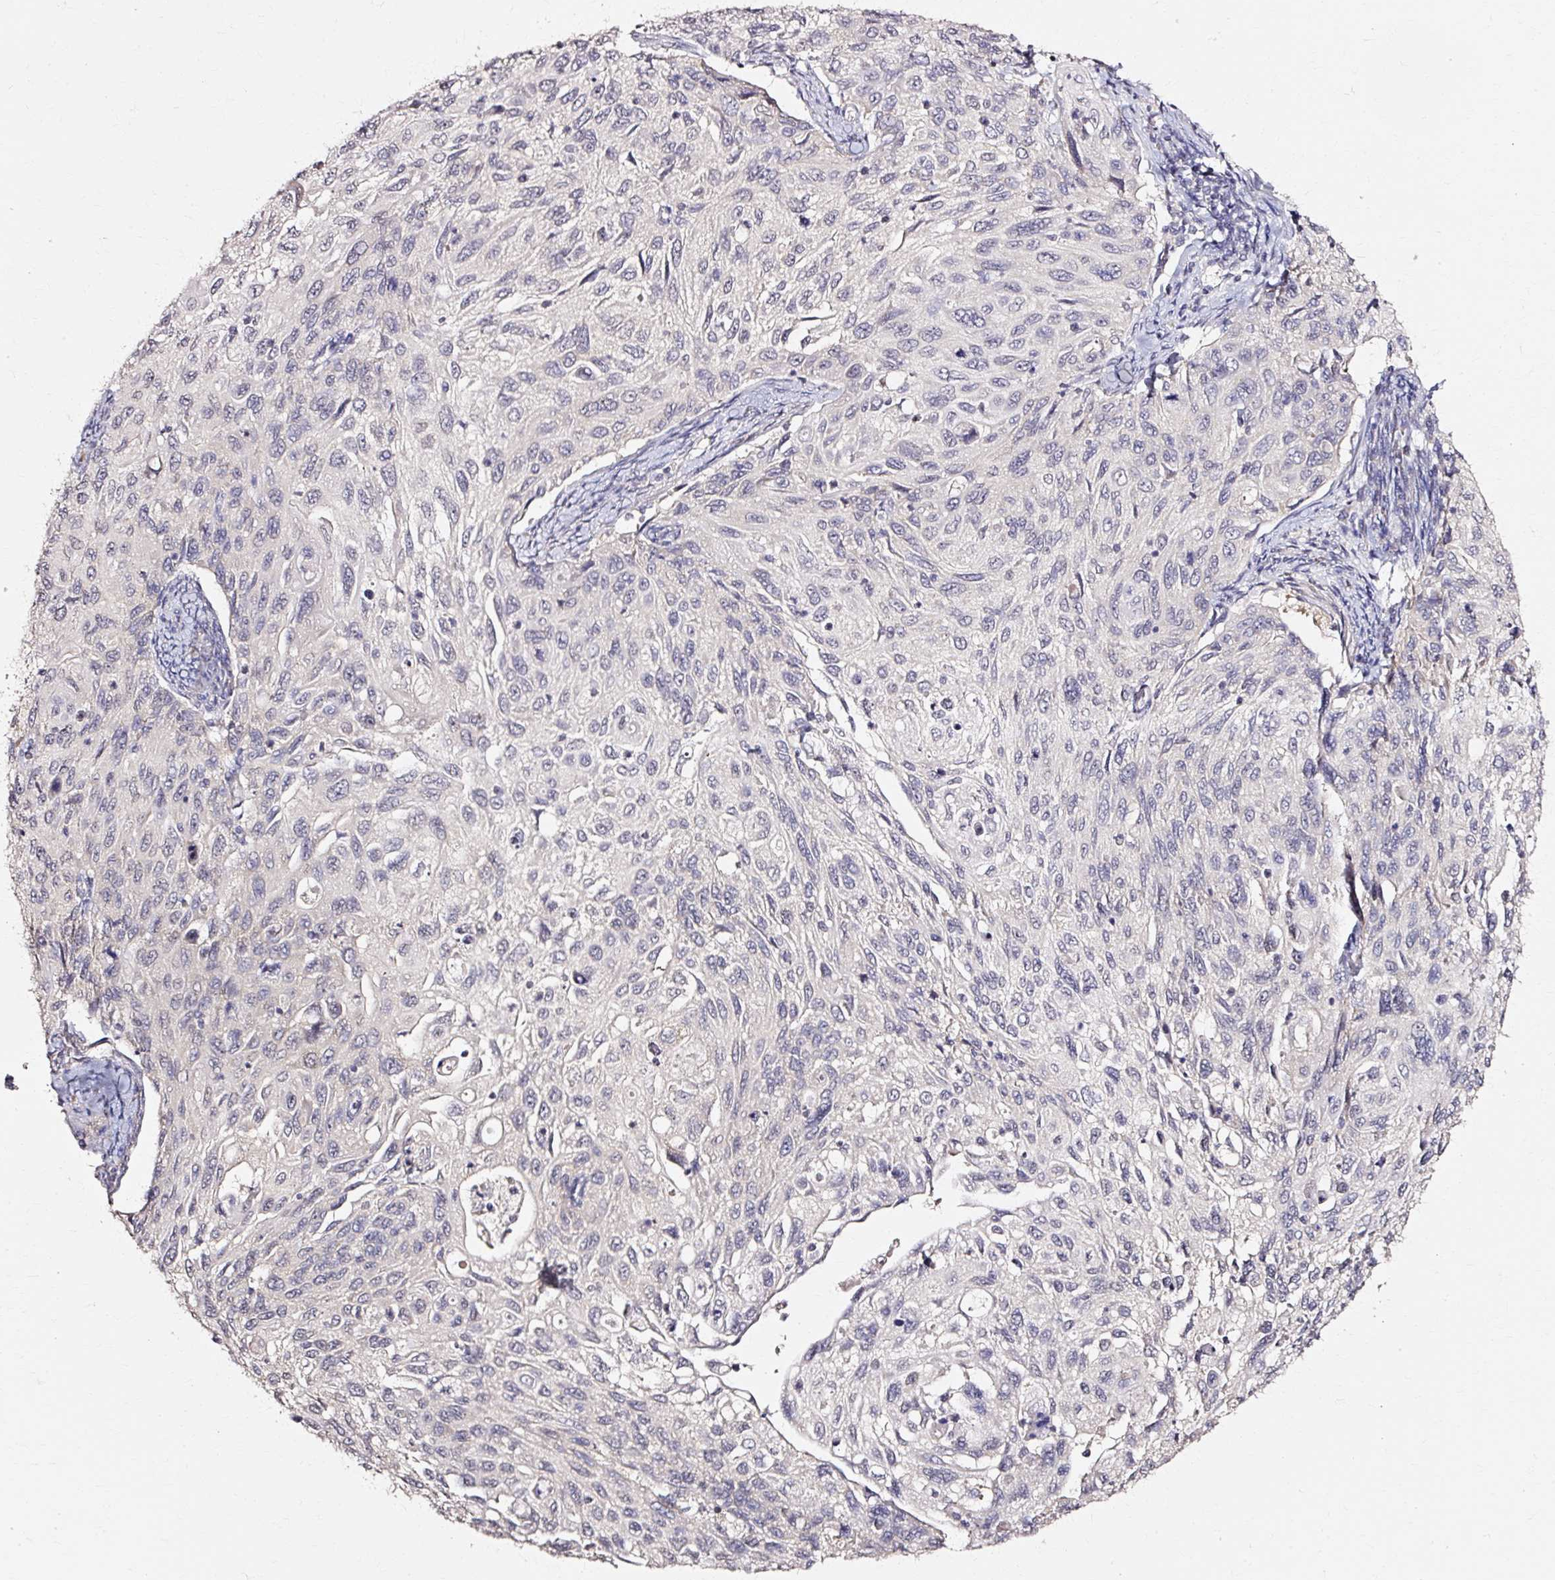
{"staining": {"intensity": "negative", "quantity": "none", "location": "none"}, "tissue": "cervical cancer", "cell_type": "Tumor cells", "image_type": "cancer", "snomed": [{"axis": "morphology", "description": "Squamous cell carcinoma, NOS"}, {"axis": "topography", "description": "Cervix"}], "caption": "This is a photomicrograph of immunohistochemistry staining of cervical cancer, which shows no expression in tumor cells. Brightfield microscopy of IHC stained with DAB (brown) and hematoxylin (blue), captured at high magnification.", "gene": "RGPD5", "patient": {"sex": "female", "age": 70}}